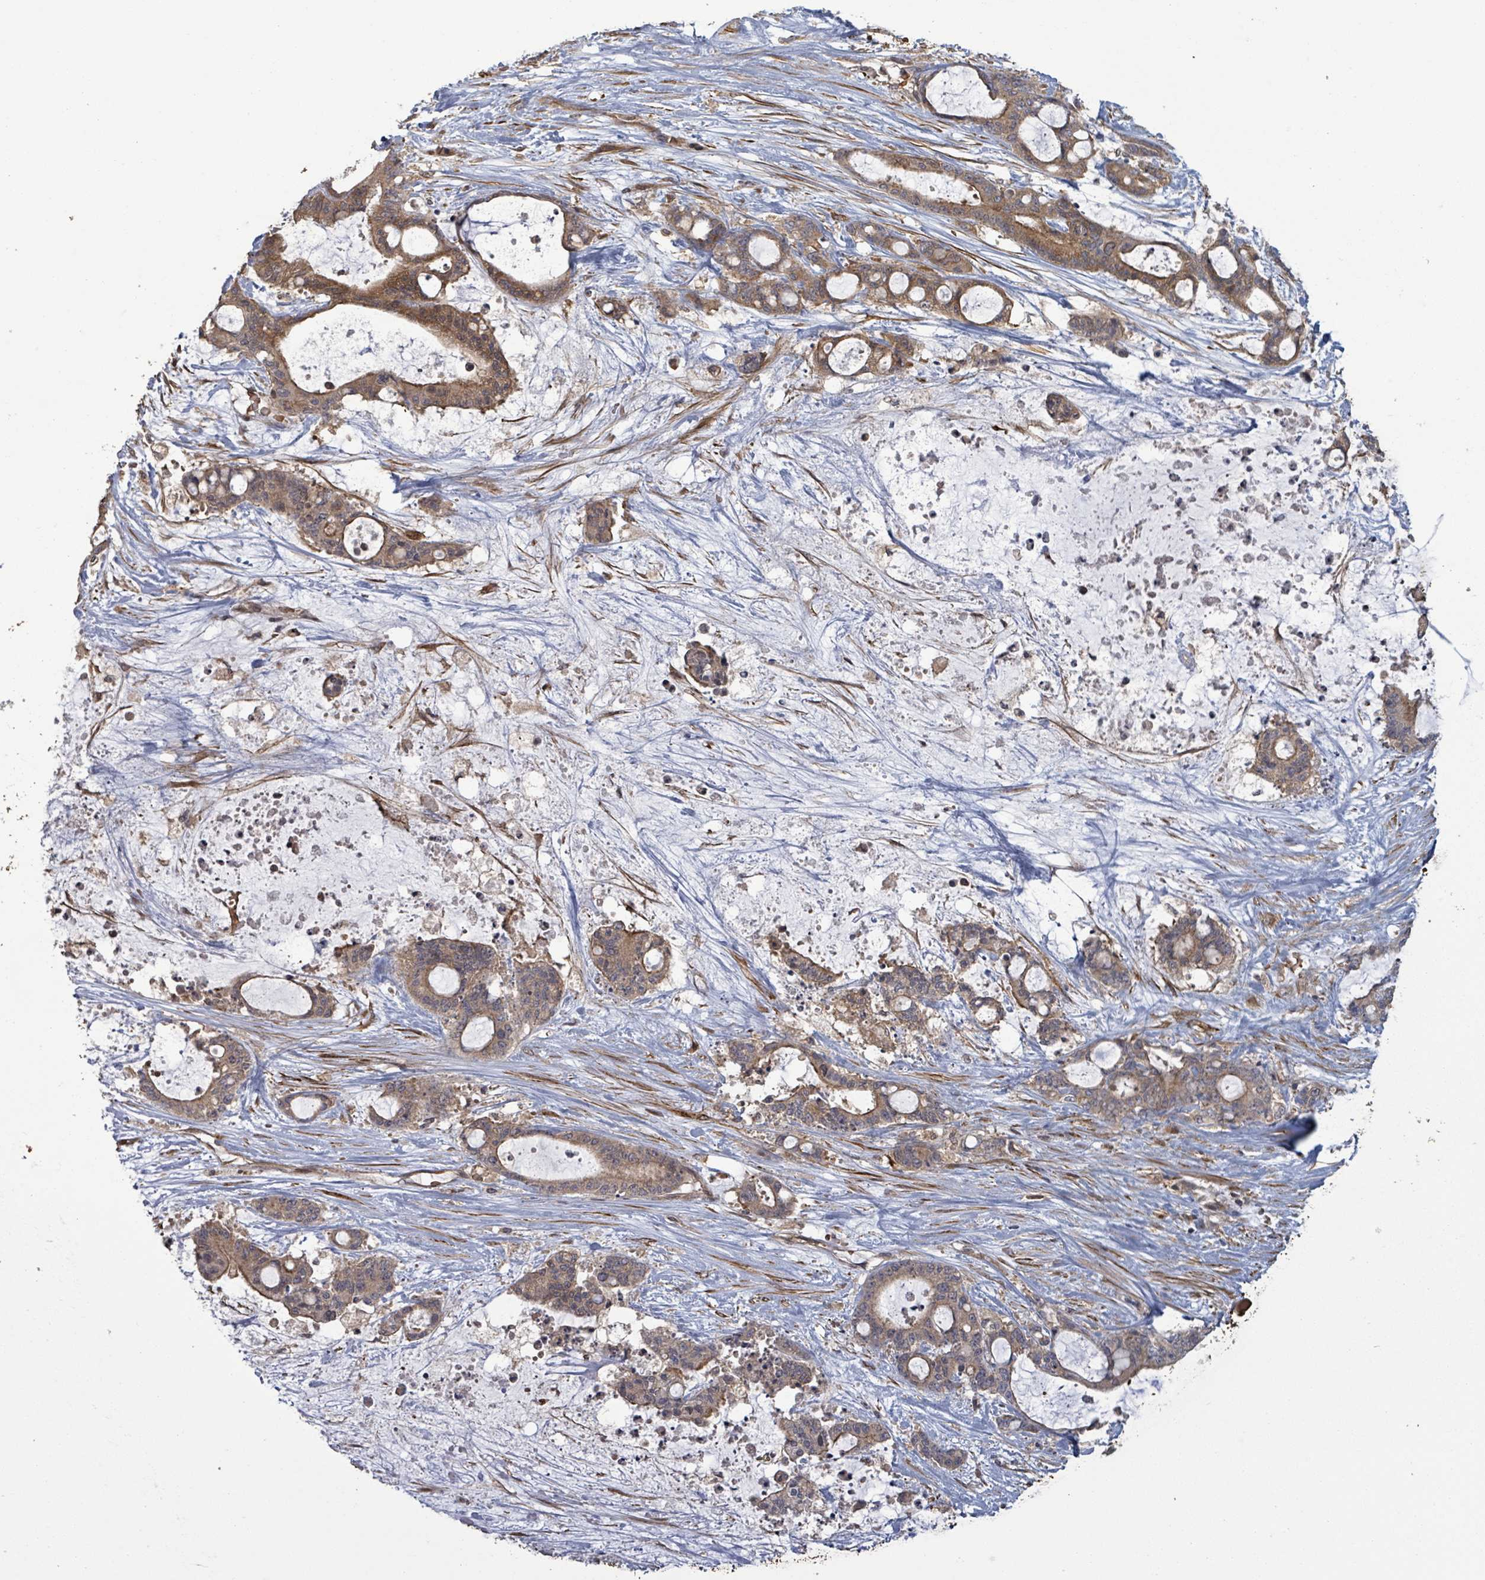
{"staining": {"intensity": "moderate", "quantity": ">75%", "location": "cytoplasmic/membranous"}, "tissue": "liver cancer", "cell_type": "Tumor cells", "image_type": "cancer", "snomed": [{"axis": "morphology", "description": "Normal tissue, NOS"}, {"axis": "morphology", "description": "Cholangiocarcinoma"}, {"axis": "topography", "description": "Liver"}, {"axis": "topography", "description": "Peripheral nerve tissue"}], "caption": "Brown immunohistochemical staining in human liver cancer demonstrates moderate cytoplasmic/membranous positivity in about >75% of tumor cells.", "gene": "MAP3K6", "patient": {"sex": "female", "age": 73}}